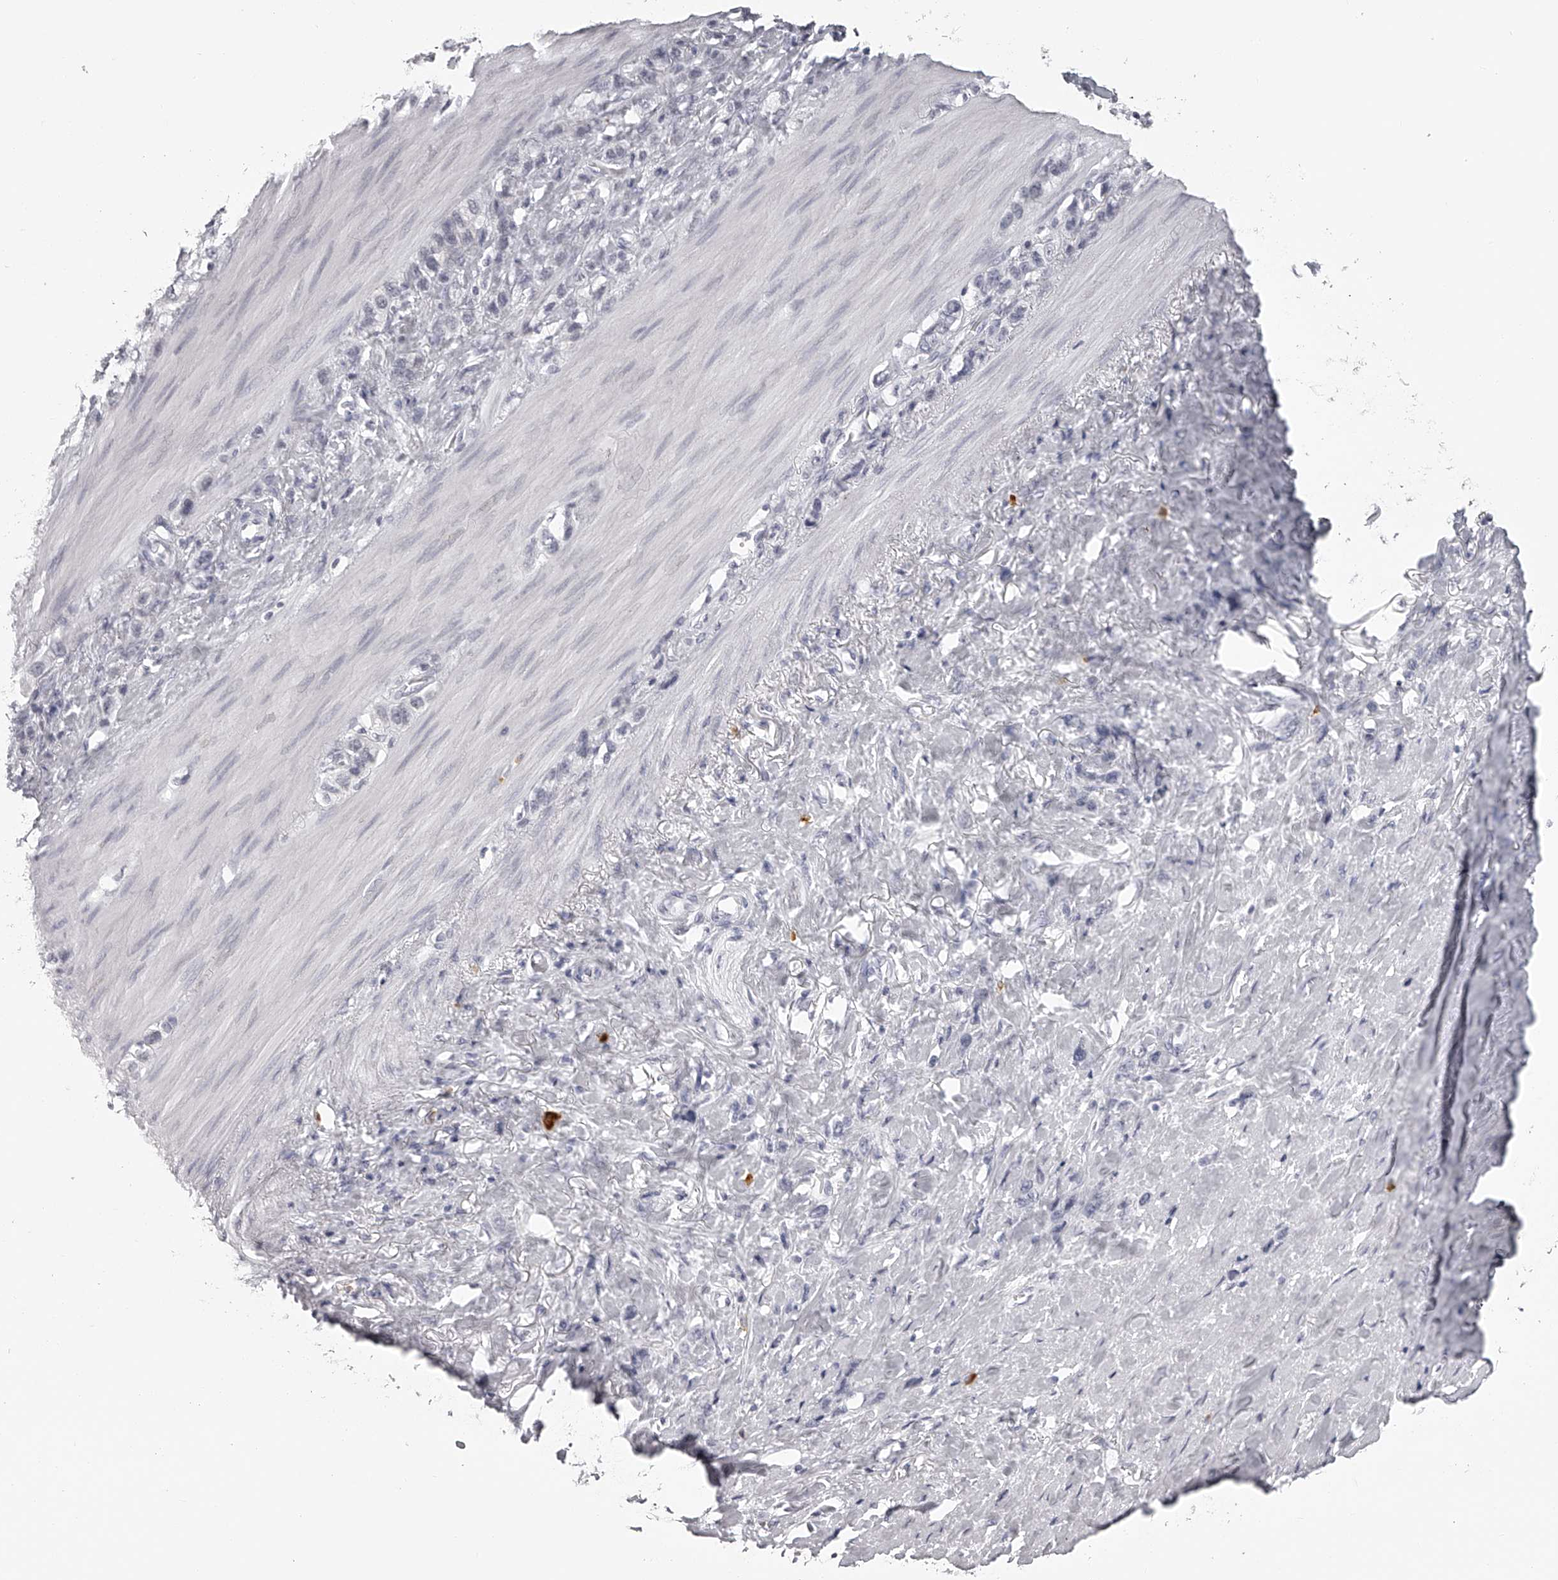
{"staining": {"intensity": "negative", "quantity": "none", "location": "none"}, "tissue": "stomach cancer", "cell_type": "Tumor cells", "image_type": "cancer", "snomed": [{"axis": "morphology", "description": "Normal tissue, NOS"}, {"axis": "morphology", "description": "Adenocarcinoma, NOS"}, {"axis": "morphology", "description": "Adenocarcinoma, High grade"}, {"axis": "topography", "description": "Stomach, upper"}, {"axis": "topography", "description": "Stomach"}], "caption": "This is an immunohistochemistry (IHC) photomicrograph of human adenocarcinoma (stomach). There is no expression in tumor cells.", "gene": "SEC11C", "patient": {"sex": "female", "age": 65}}